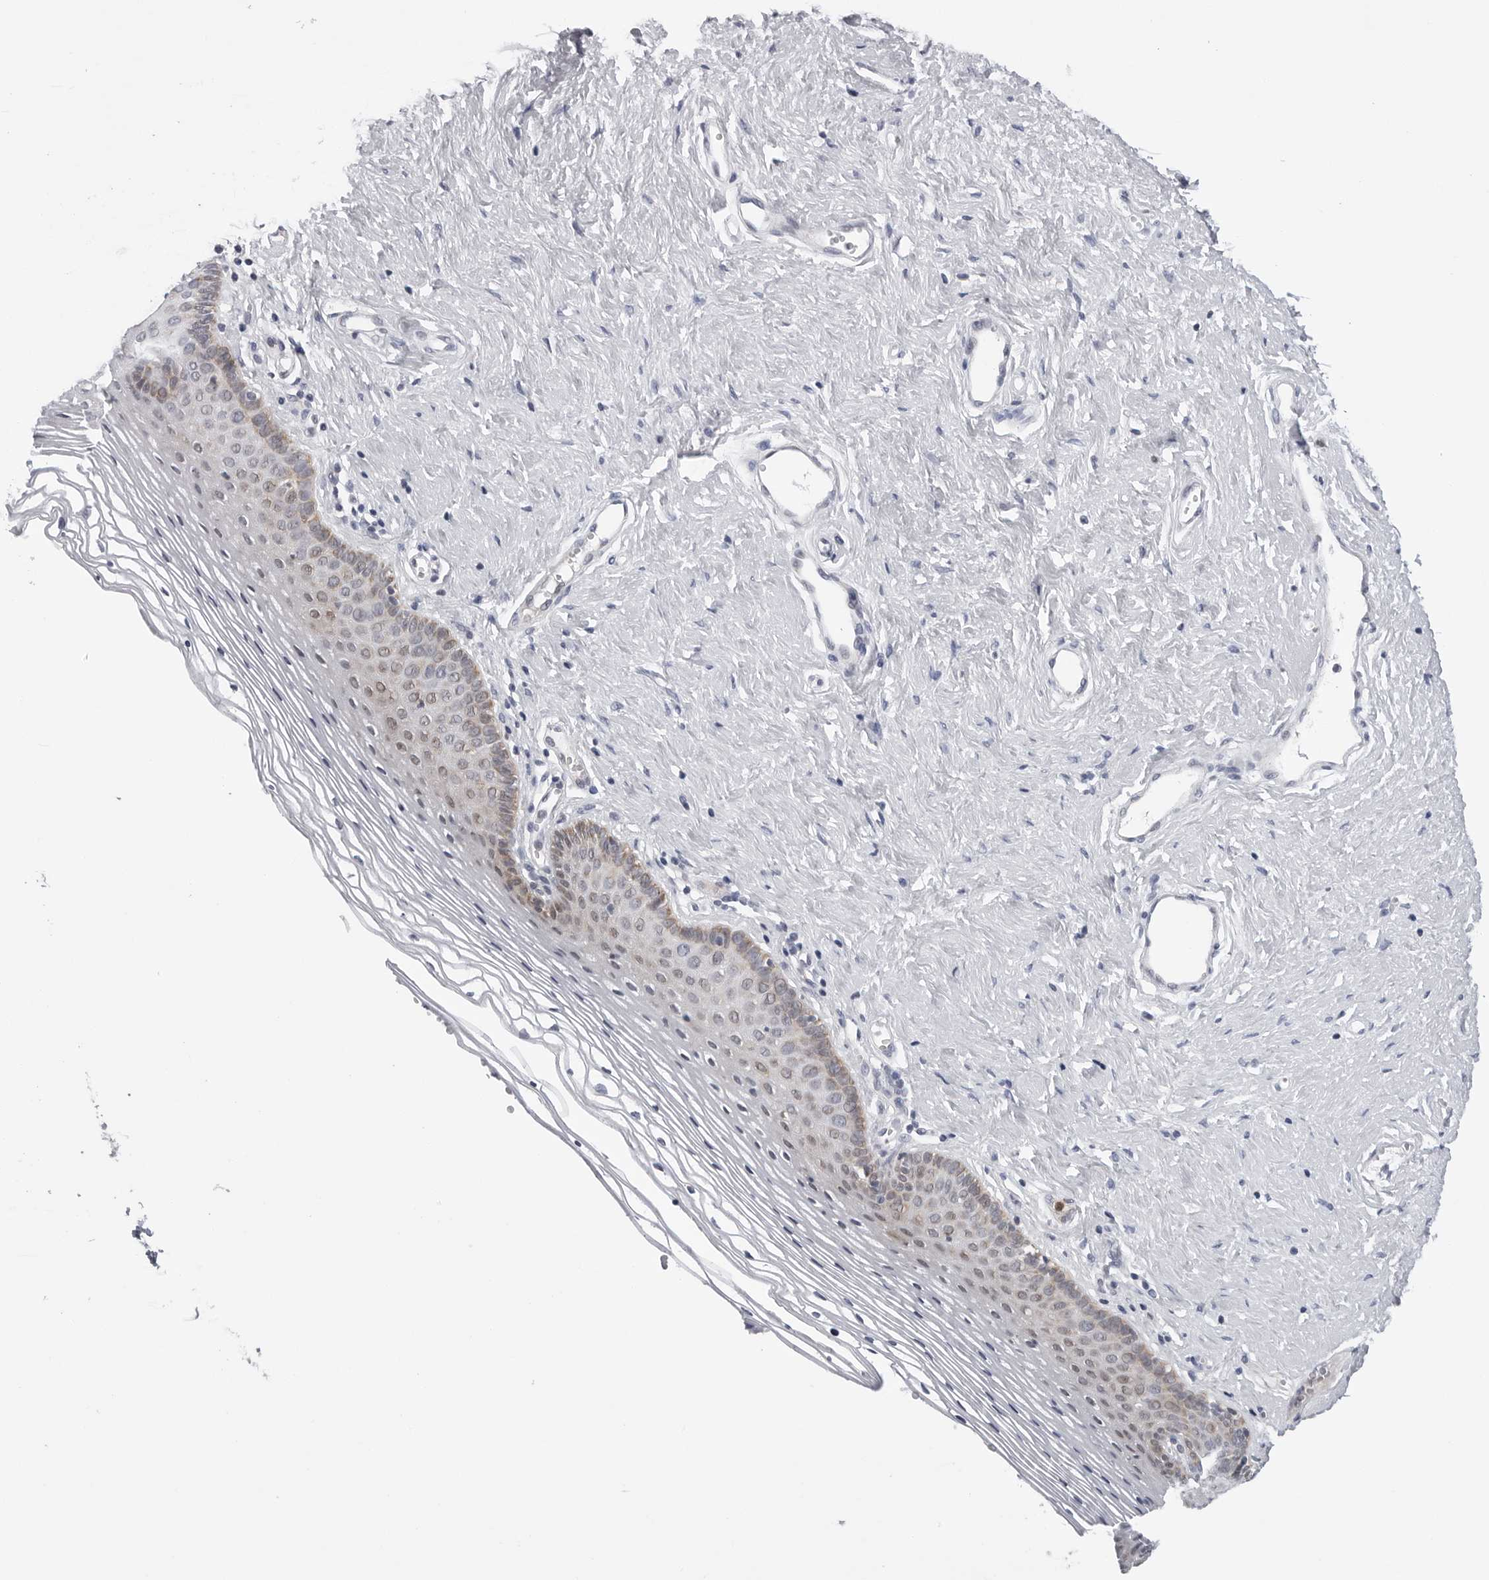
{"staining": {"intensity": "weak", "quantity": "25%-75%", "location": "cytoplasmic/membranous"}, "tissue": "vagina", "cell_type": "Squamous epithelial cells", "image_type": "normal", "snomed": [{"axis": "morphology", "description": "Normal tissue, NOS"}, {"axis": "topography", "description": "Vagina"}], "caption": "A histopathology image of vagina stained for a protein reveals weak cytoplasmic/membranous brown staining in squamous epithelial cells. The staining was performed using DAB (3,3'-diaminobenzidine), with brown indicating positive protein expression. Nuclei are stained blue with hematoxylin.", "gene": "CDK20", "patient": {"sex": "female", "age": 32}}